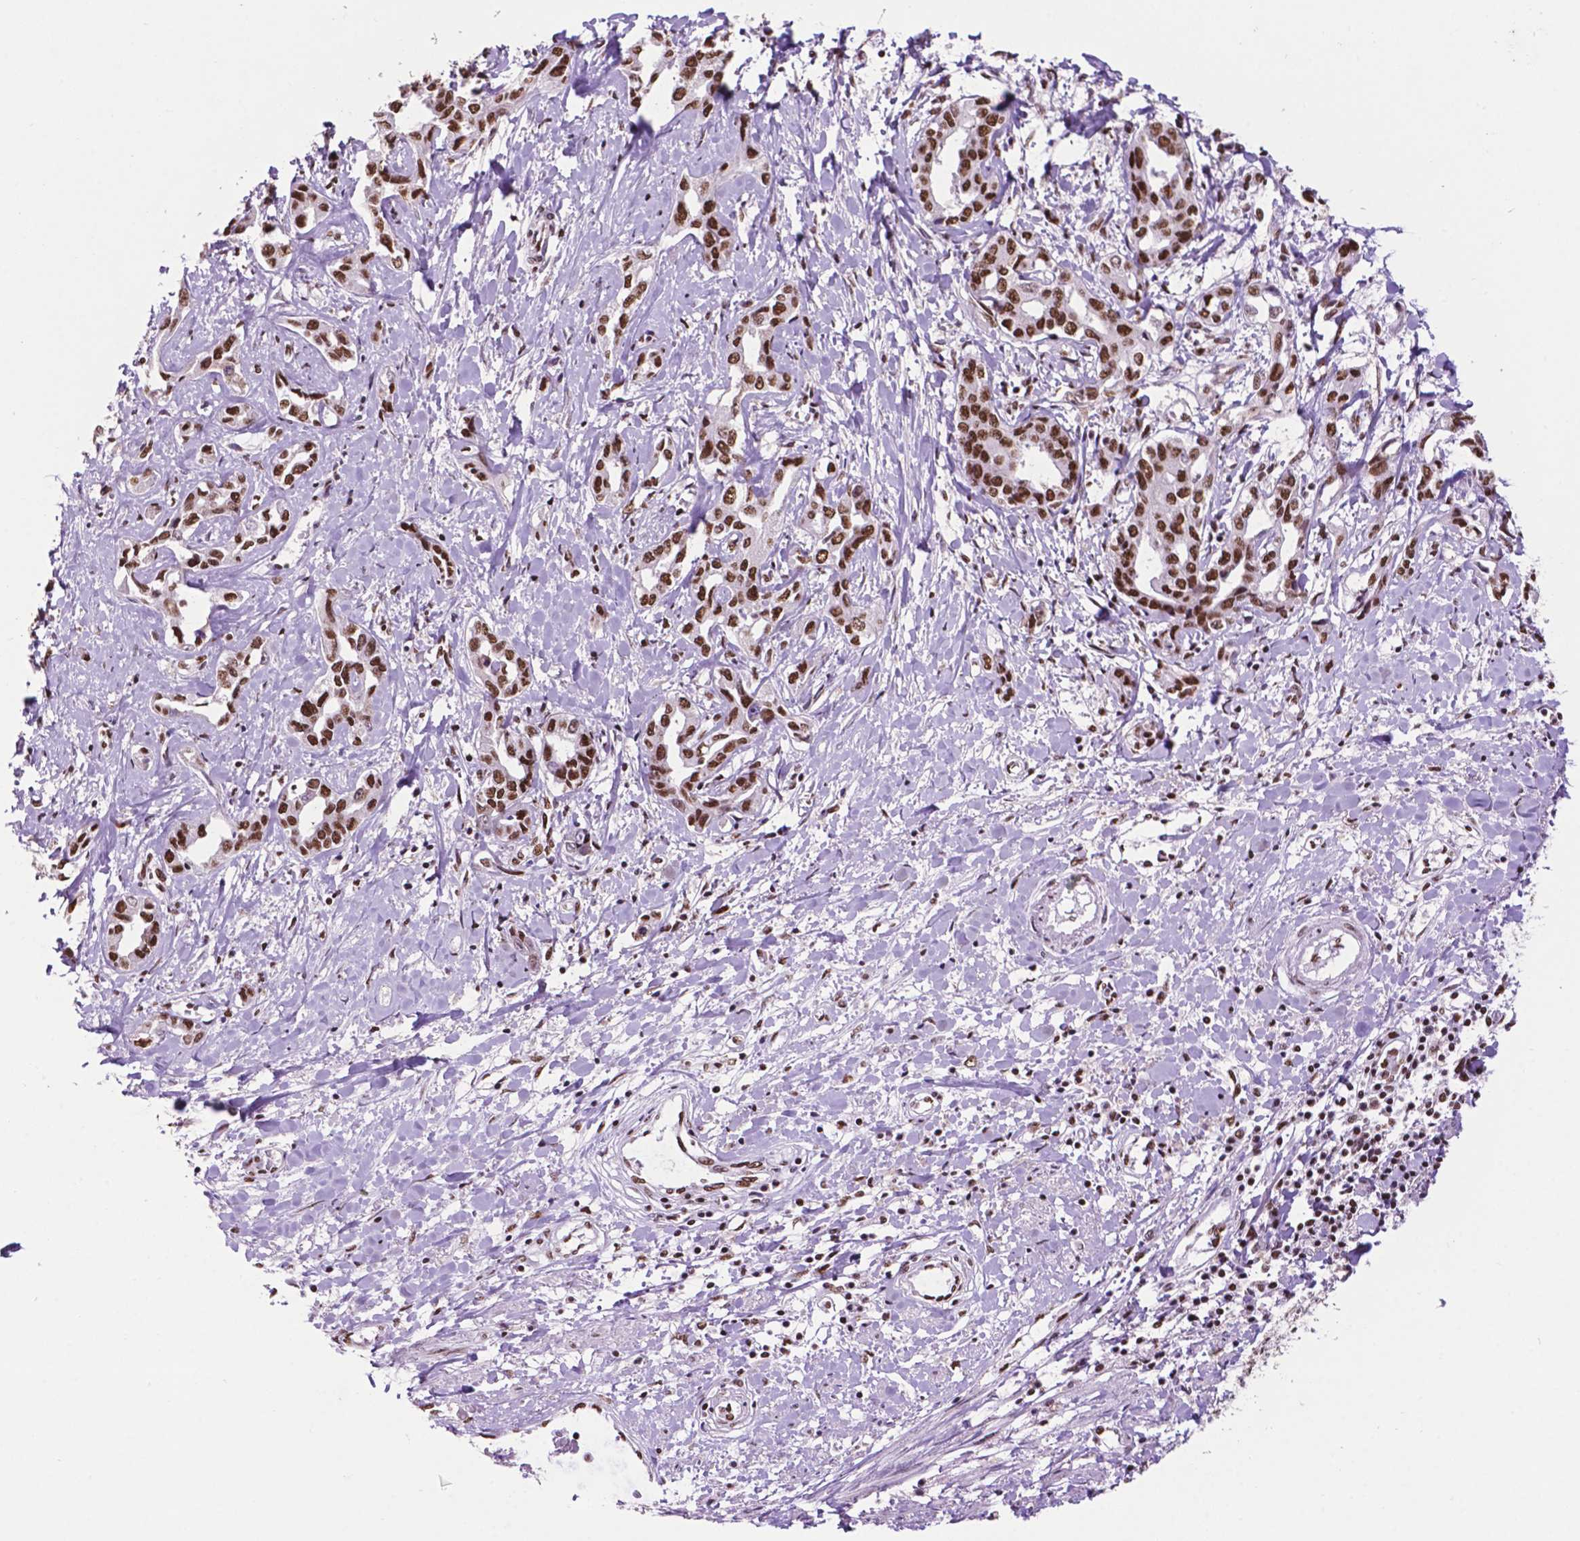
{"staining": {"intensity": "strong", "quantity": ">75%", "location": "nuclear"}, "tissue": "liver cancer", "cell_type": "Tumor cells", "image_type": "cancer", "snomed": [{"axis": "morphology", "description": "Cholangiocarcinoma"}, {"axis": "topography", "description": "Liver"}], "caption": "Immunohistochemical staining of human cholangiocarcinoma (liver) displays high levels of strong nuclear protein expression in about >75% of tumor cells. (Brightfield microscopy of DAB IHC at high magnification).", "gene": "CCAR2", "patient": {"sex": "male", "age": 59}}